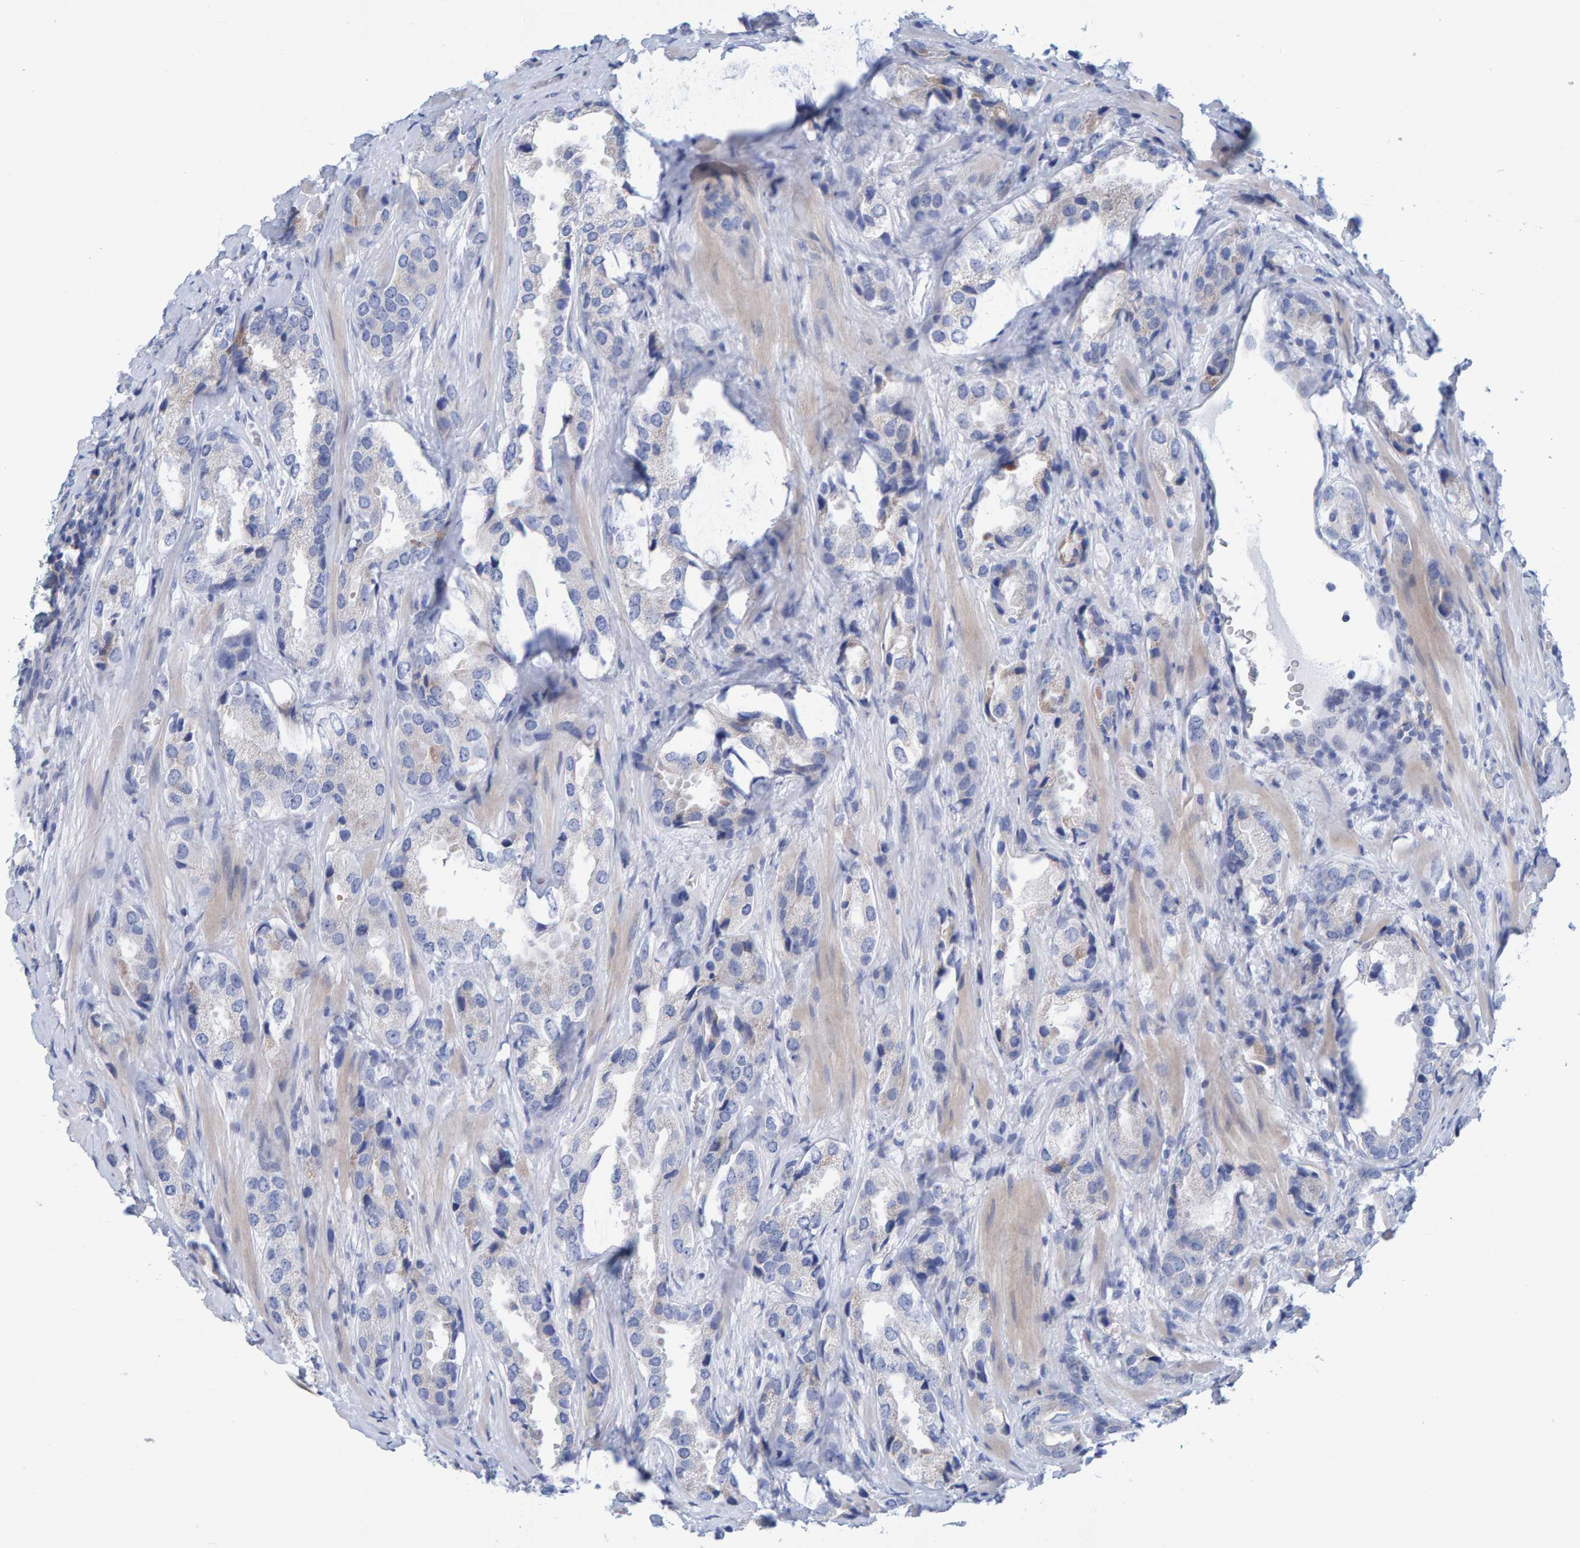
{"staining": {"intensity": "negative", "quantity": "none", "location": "none"}, "tissue": "prostate cancer", "cell_type": "Tumor cells", "image_type": "cancer", "snomed": [{"axis": "morphology", "description": "Adenocarcinoma, High grade"}, {"axis": "topography", "description": "Prostate"}], "caption": "High power microscopy photomicrograph of an immunohistochemistry (IHC) photomicrograph of adenocarcinoma (high-grade) (prostate), revealing no significant staining in tumor cells. The staining was performed using DAB to visualize the protein expression in brown, while the nuclei were stained in blue with hematoxylin (Magnification: 20x).", "gene": "JAKMIP3", "patient": {"sex": "male", "age": 63}}